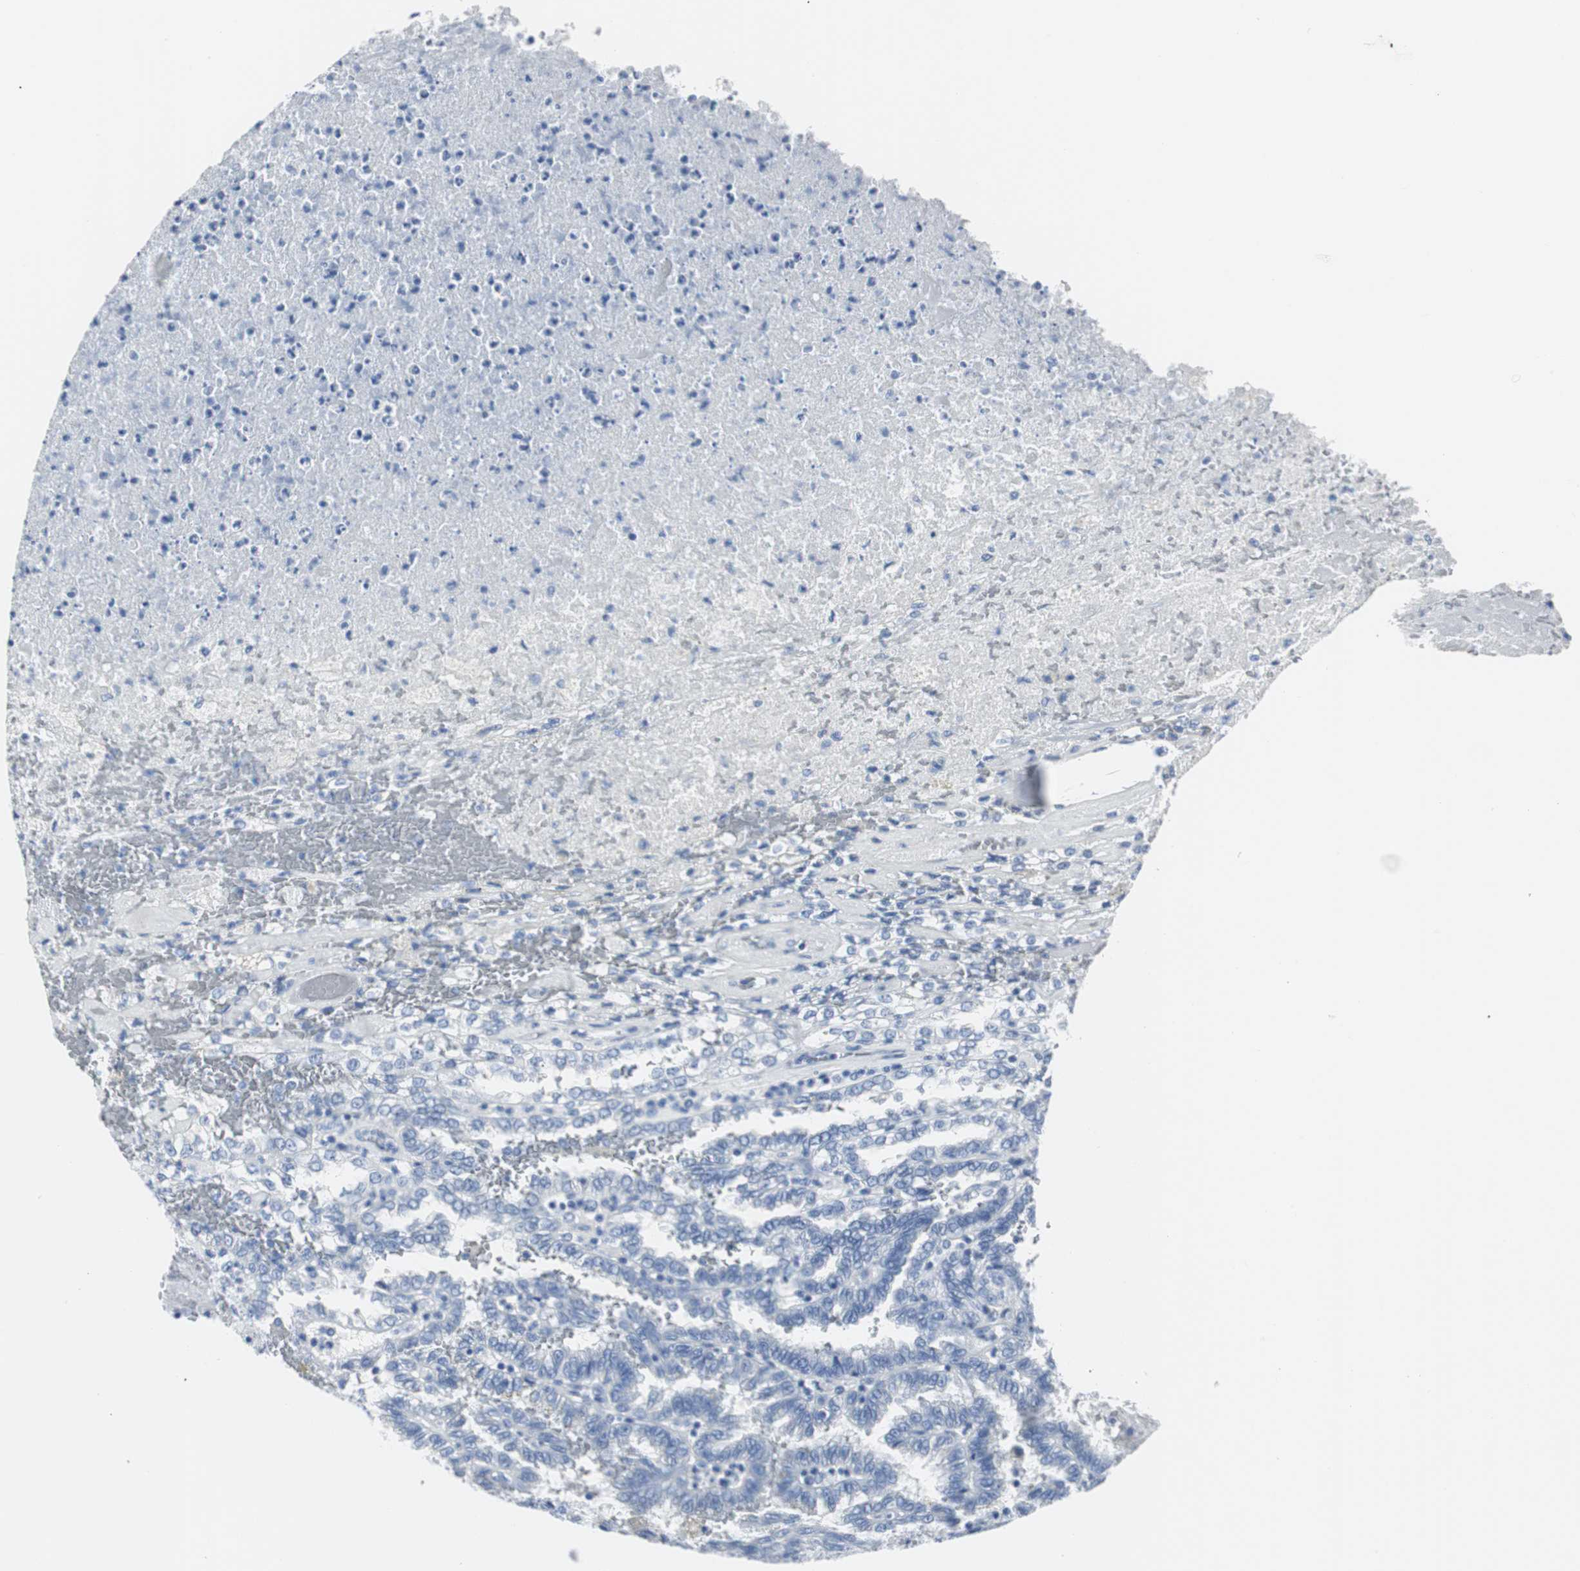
{"staining": {"intensity": "negative", "quantity": "none", "location": "none"}, "tissue": "renal cancer", "cell_type": "Tumor cells", "image_type": "cancer", "snomed": [{"axis": "morphology", "description": "Inflammation, NOS"}, {"axis": "morphology", "description": "Adenocarcinoma, NOS"}, {"axis": "topography", "description": "Kidney"}], "caption": "IHC of renal adenocarcinoma exhibits no expression in tumor cells.", "gene": "GAP43", "patient": {"sex": "male", "age": 68}}